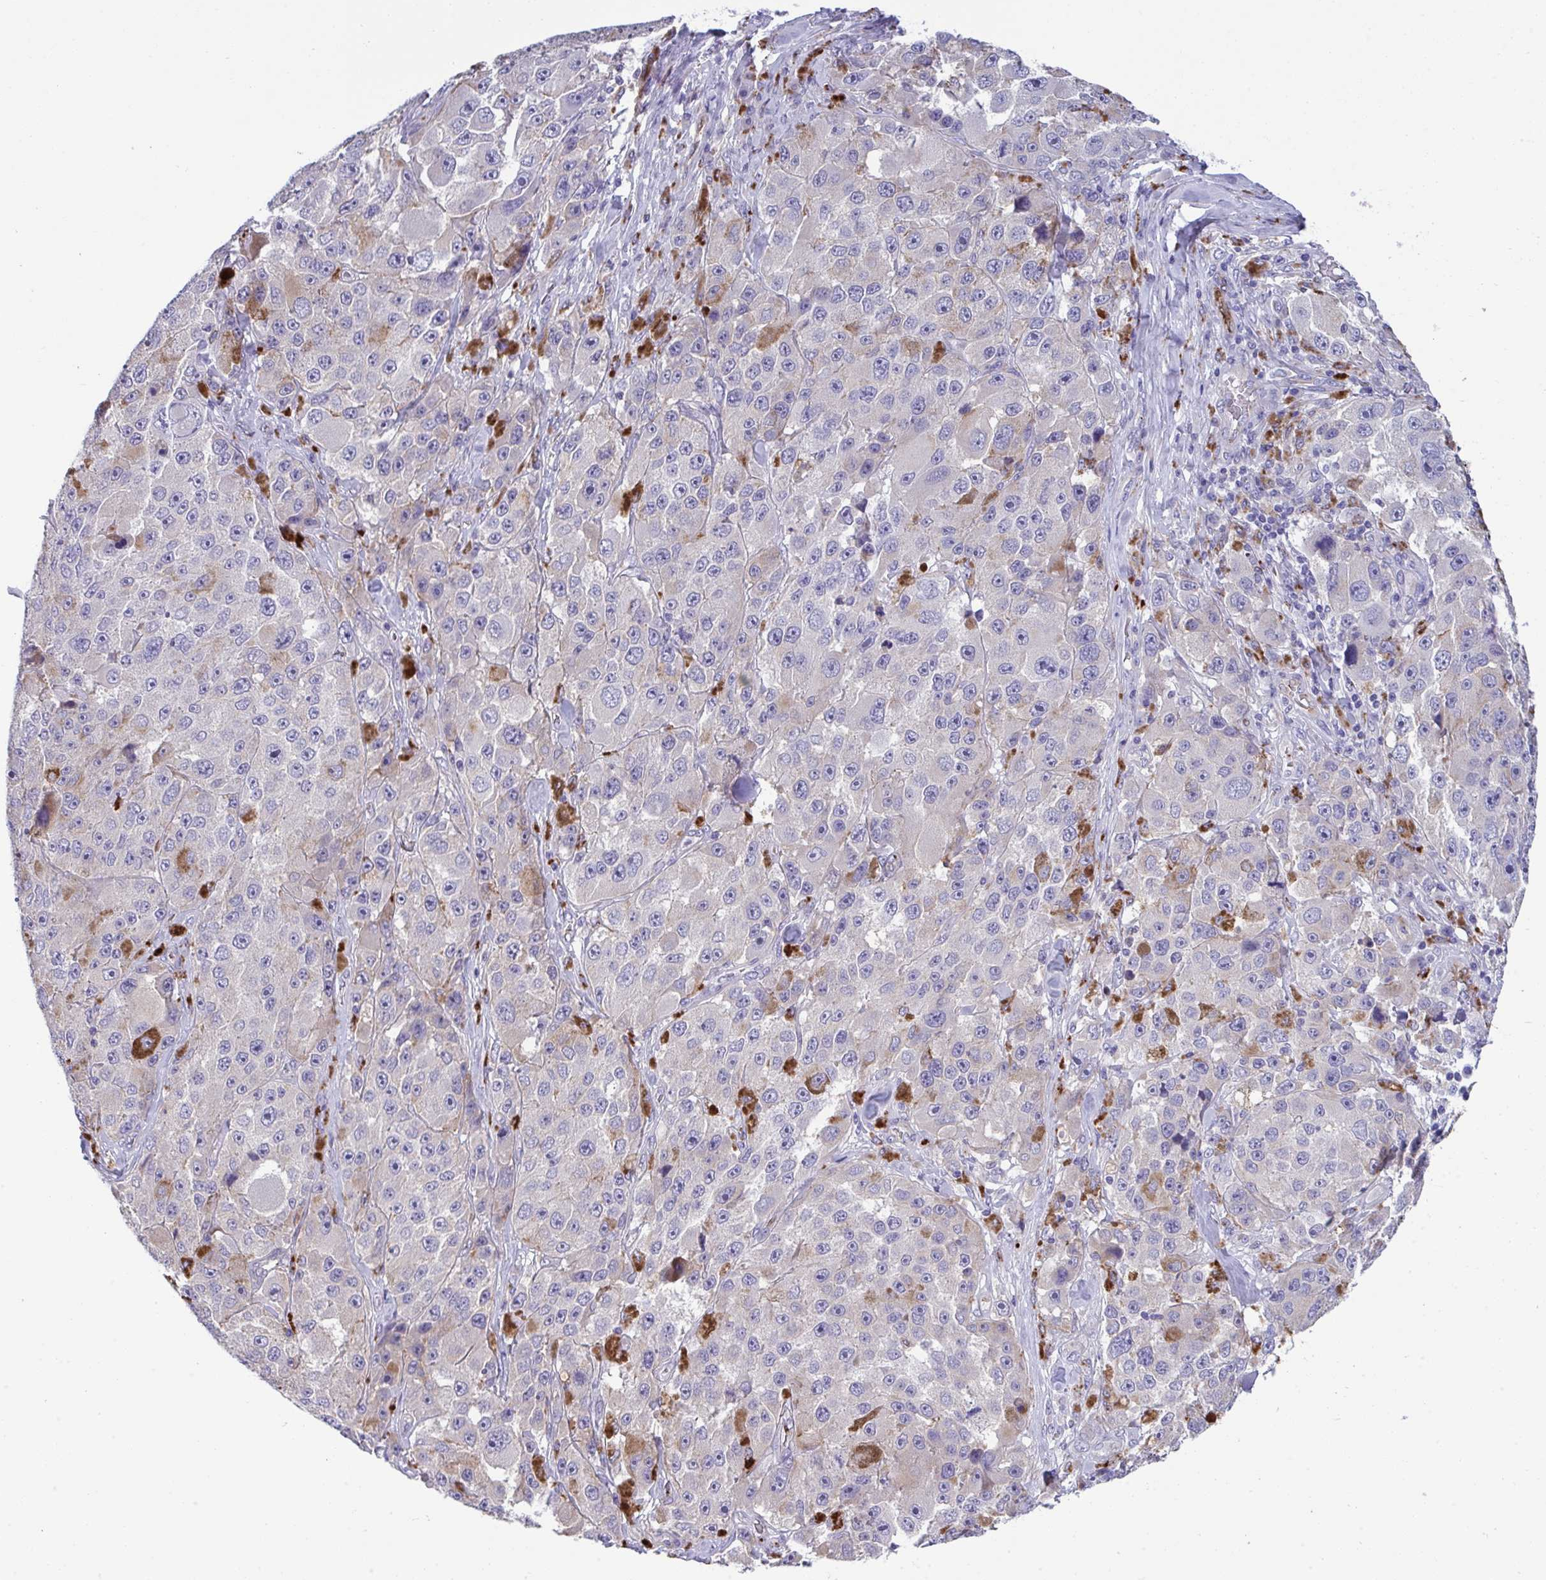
{"staining": {"intensity": "negative", "quantity": "none", "location": "none"}, "tissue": "melanoma", "cell_type": "Tumor cells", "image_type": "cancer", "snomed": [{"axis": "morphology", "description": "Malignant melanoma, Metastatic site"}, {"axis": "topography", "description": "Lymph node"}], "caption": "Human melanoma stained for a protein using immunohistochemistry reveals no positivity in tumor cells.", "gene": "TOR1AIP2", "patient": {"sex": "male", "age": 62}}